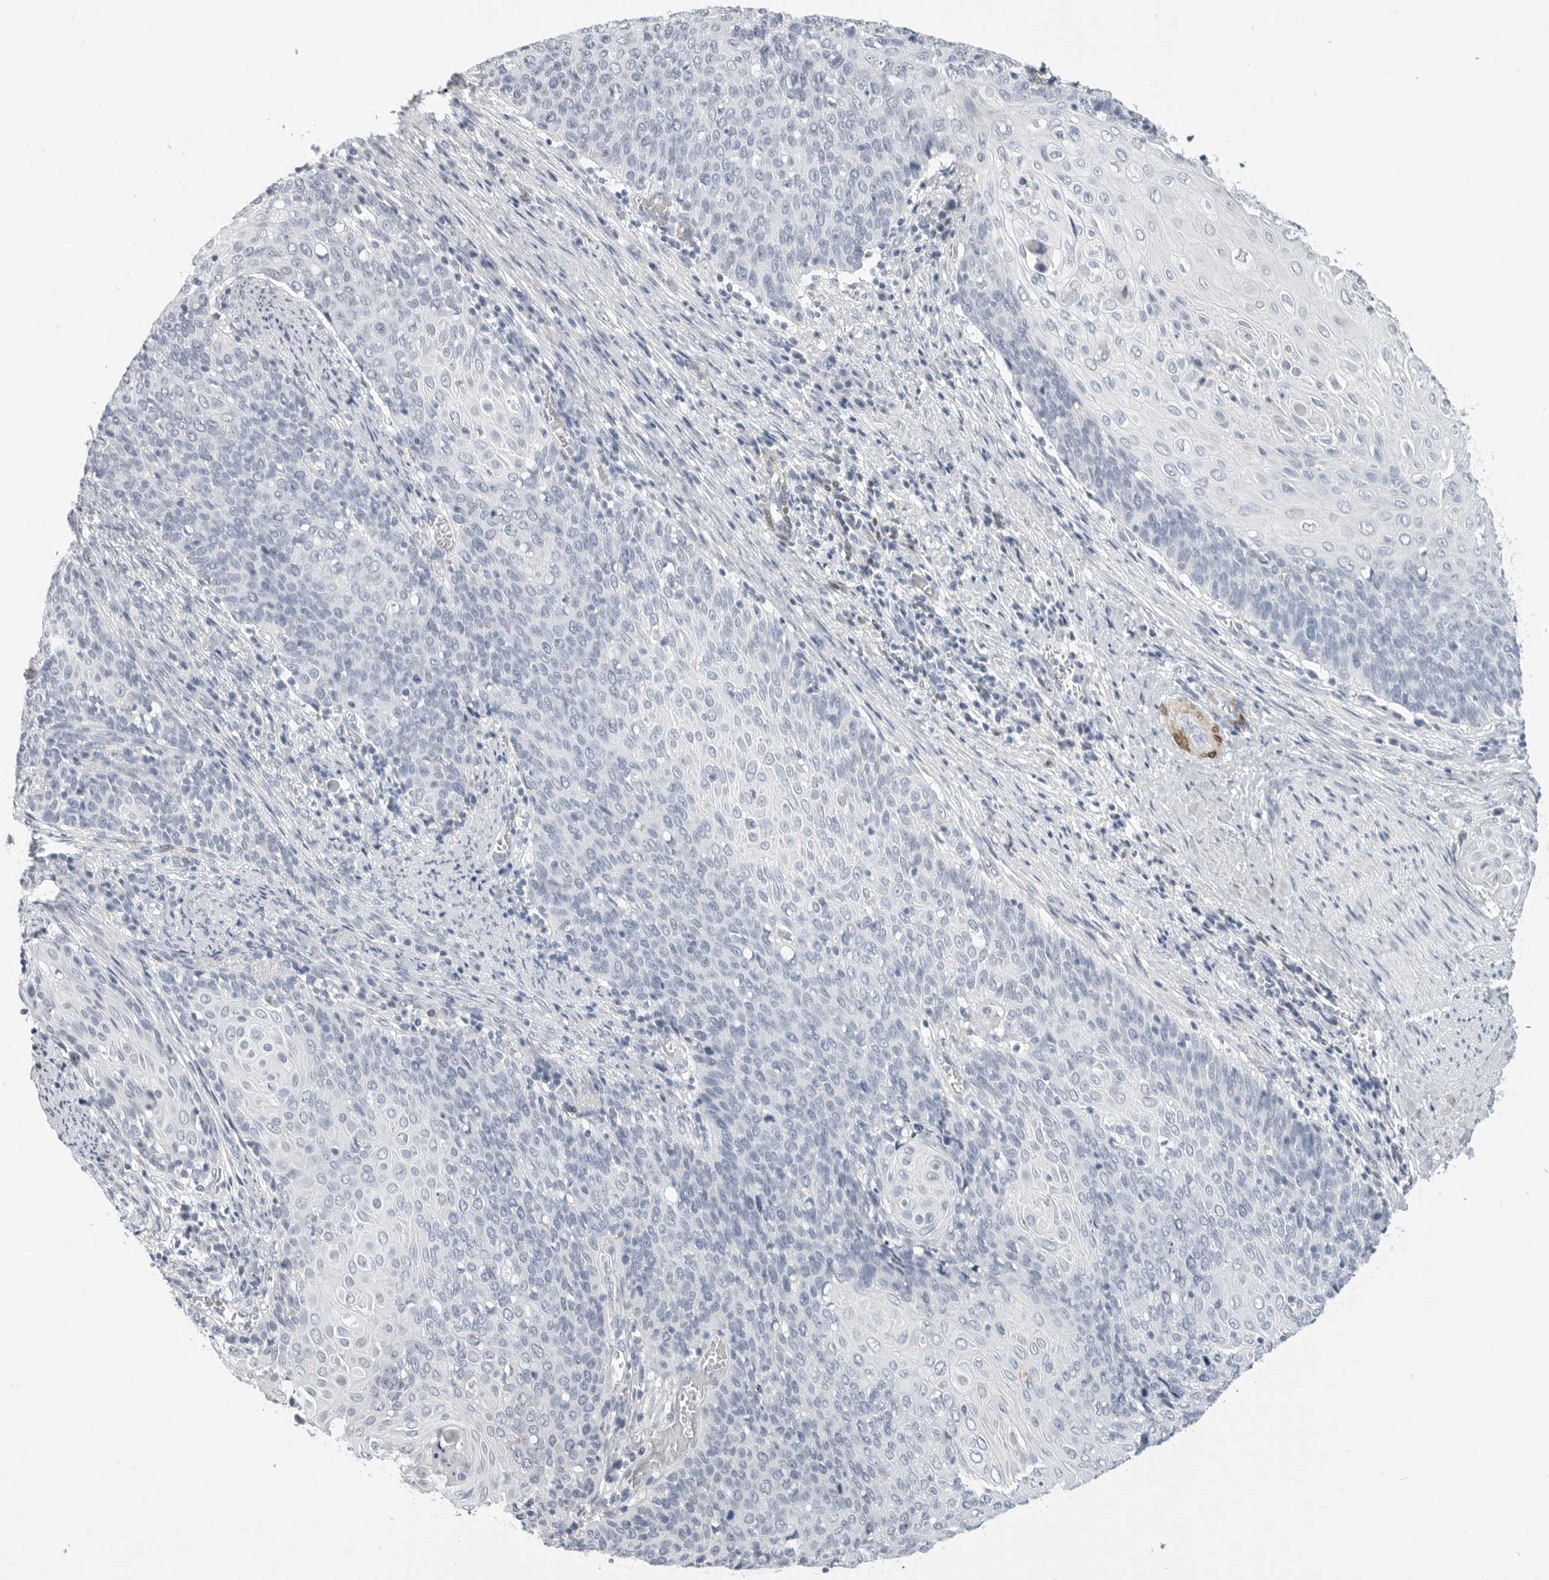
{"staining": {"intensity": "negative", "quantity": "none", "location": "none"}, "tissue": "cervical cancer", "cell_type": "Tumor cells", "image_type": "cancer", "snomed": [{"axis": "morphology", "description": "Squamous cell carcinoma, NOS"}, {"axis": "topography", "description": "Cervix"}], "caption": "This is a histopathology image of immunohistochemistry staining of squamous cell carcinoma (cervical), which shows no positivity in tumor cells.", "gene": "PLN", "patient": {"sex": "female", "age": 39}}